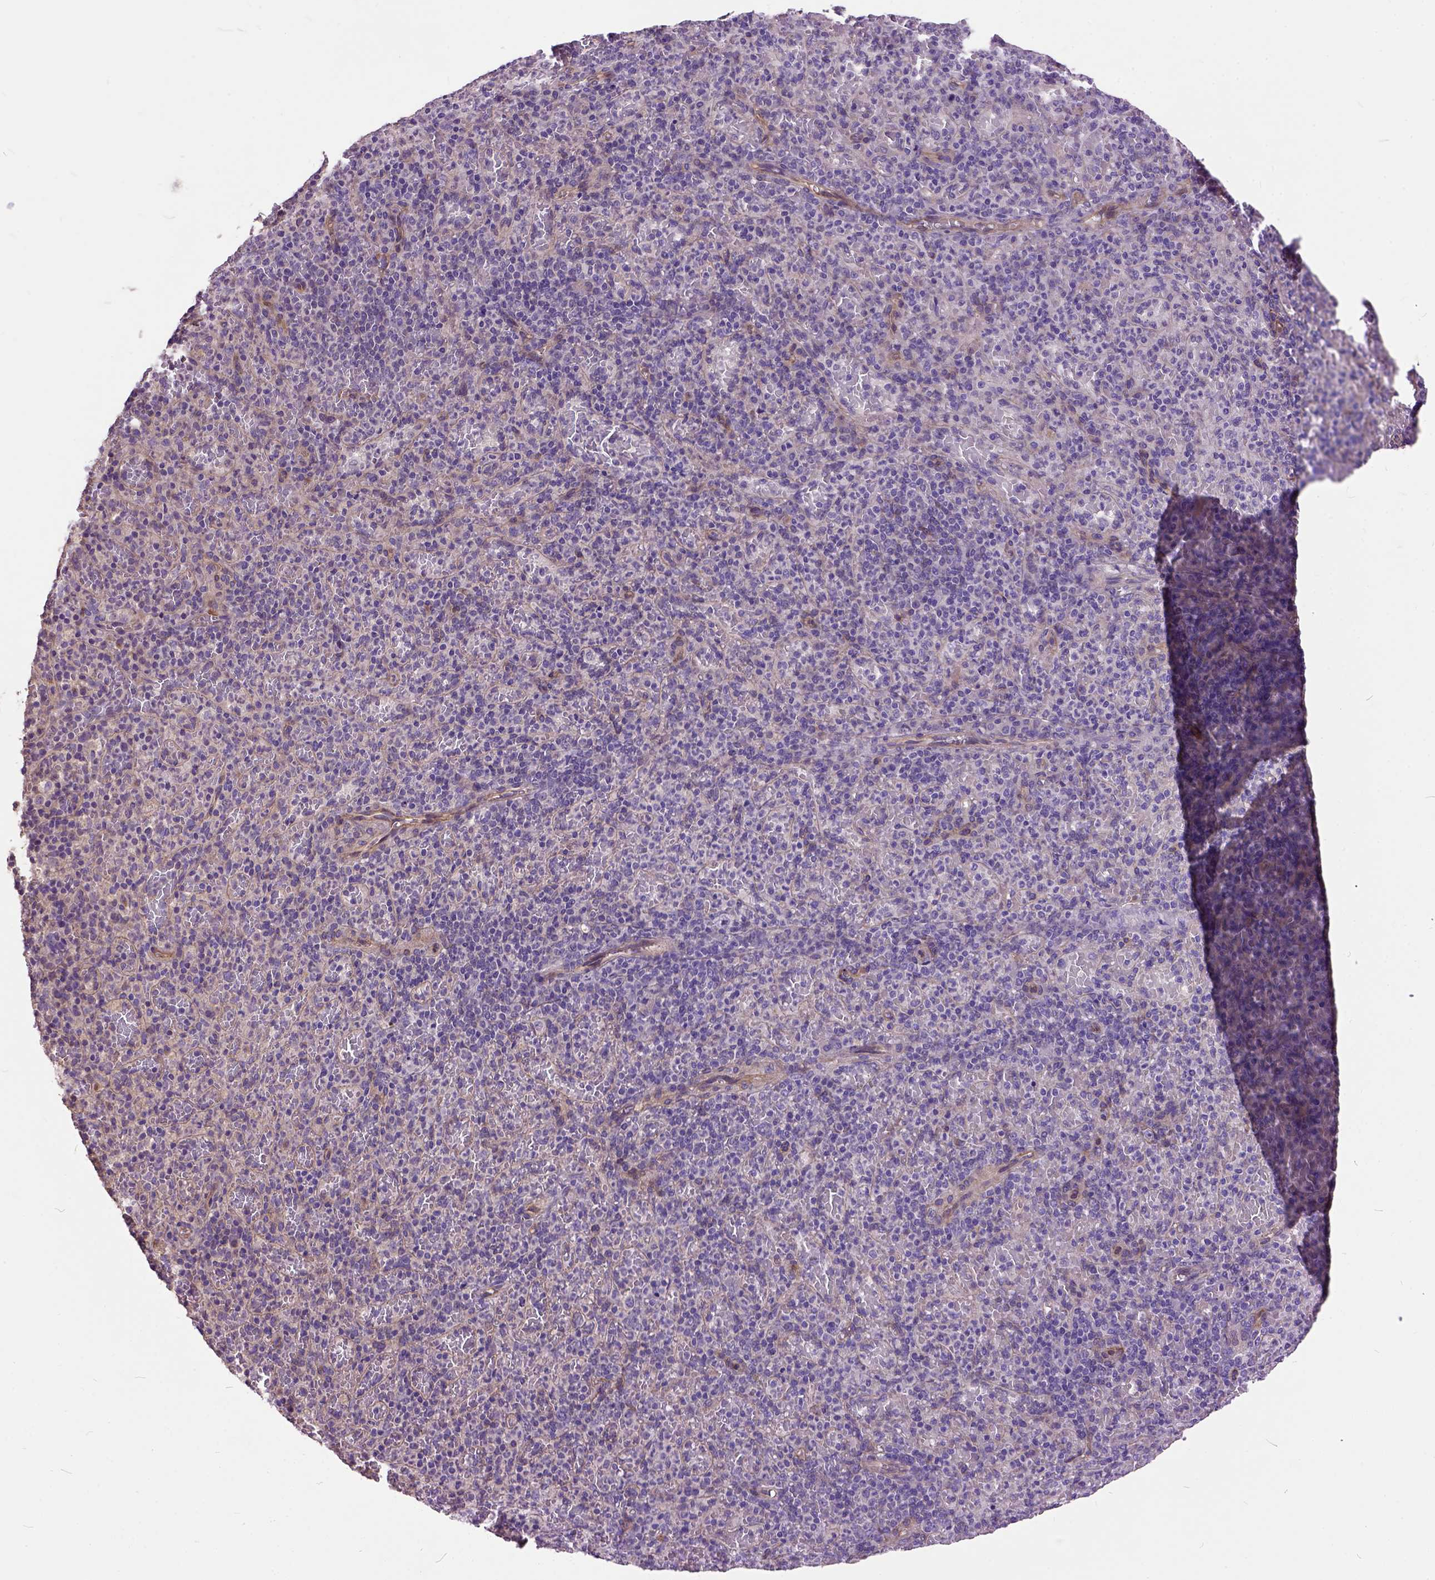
{"staining": {"intensity": "negative", "quantity": "none", "location": "none"}, "tissue": "spleen", "cell_type": "Cells in red pulp", "image_type": "normal", "snomed": [{"axis": "morphology", "description": "Normal tissue, NOS"}, {"axis": "topography", "description": "Spleen"}], "caption": "Immunohistochemical staining of benign spleen exhibits no significant expression in cells in red pulp. (Brightfield microscopy of DAB (3,3'-diaminobenzidine) immunohistochemistry at high magnification).", "gene": "MAPT", "patient": {"sex": "female", "age": 74}}